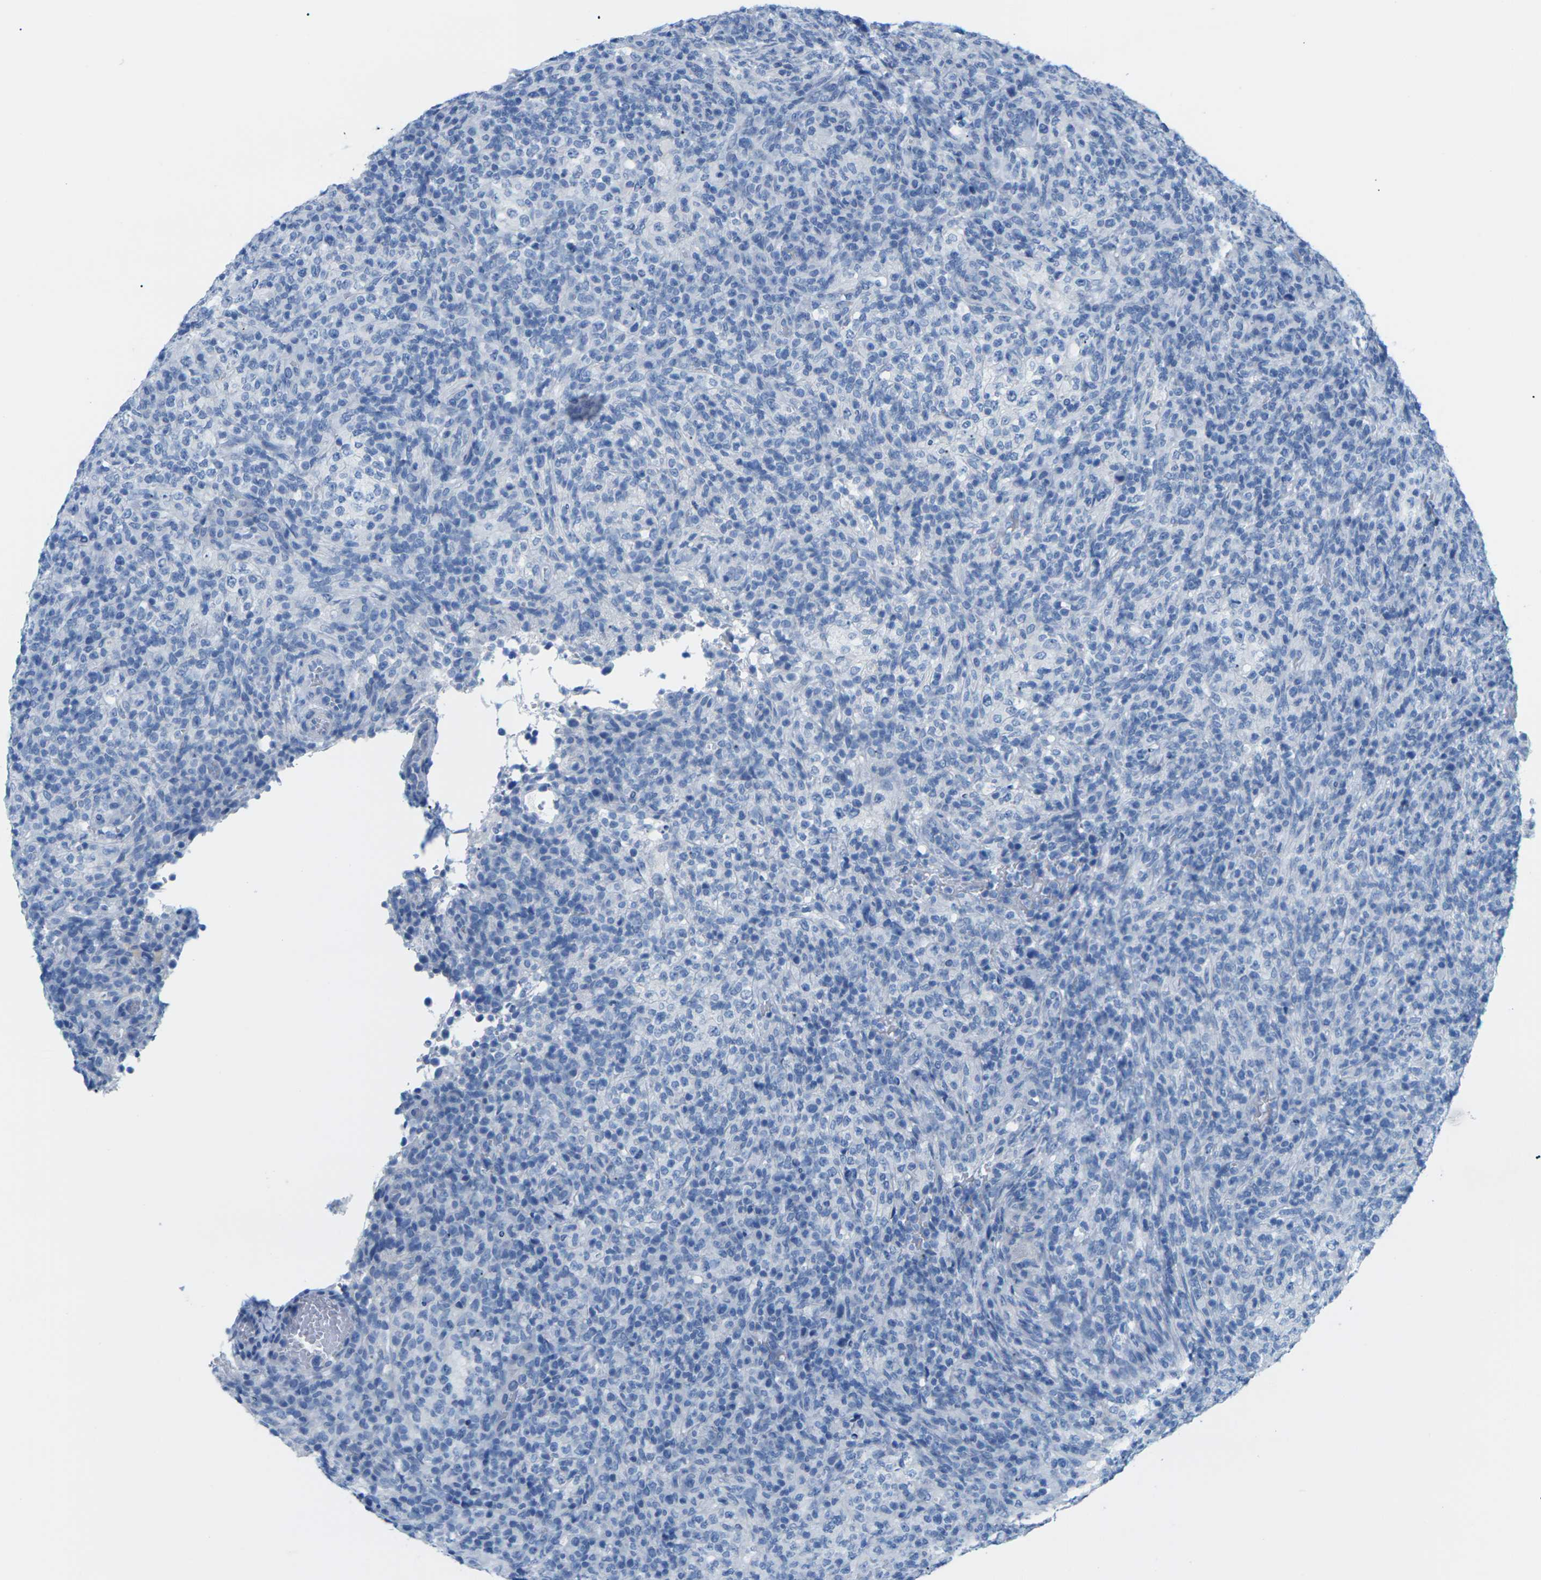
{"staining": {"intensity": "negative", "quantity": "none", "location": "none"}, "tissue": "lymphoma", "cell_type": "Tumor cells", "image_type": "cancer", "snomed": [{"axis": "morphology", "description": "Malignant lymphoma, non-Hodgkin's type, High grade"}, {"axis": "topography", "description": "Lymph node"}], "caption": "The histopathology image exhibits no significant positivity in tumor cells of lymphoma.", "gene": "SLC12A1", "patient": {"sex": "female", "age": 76}}